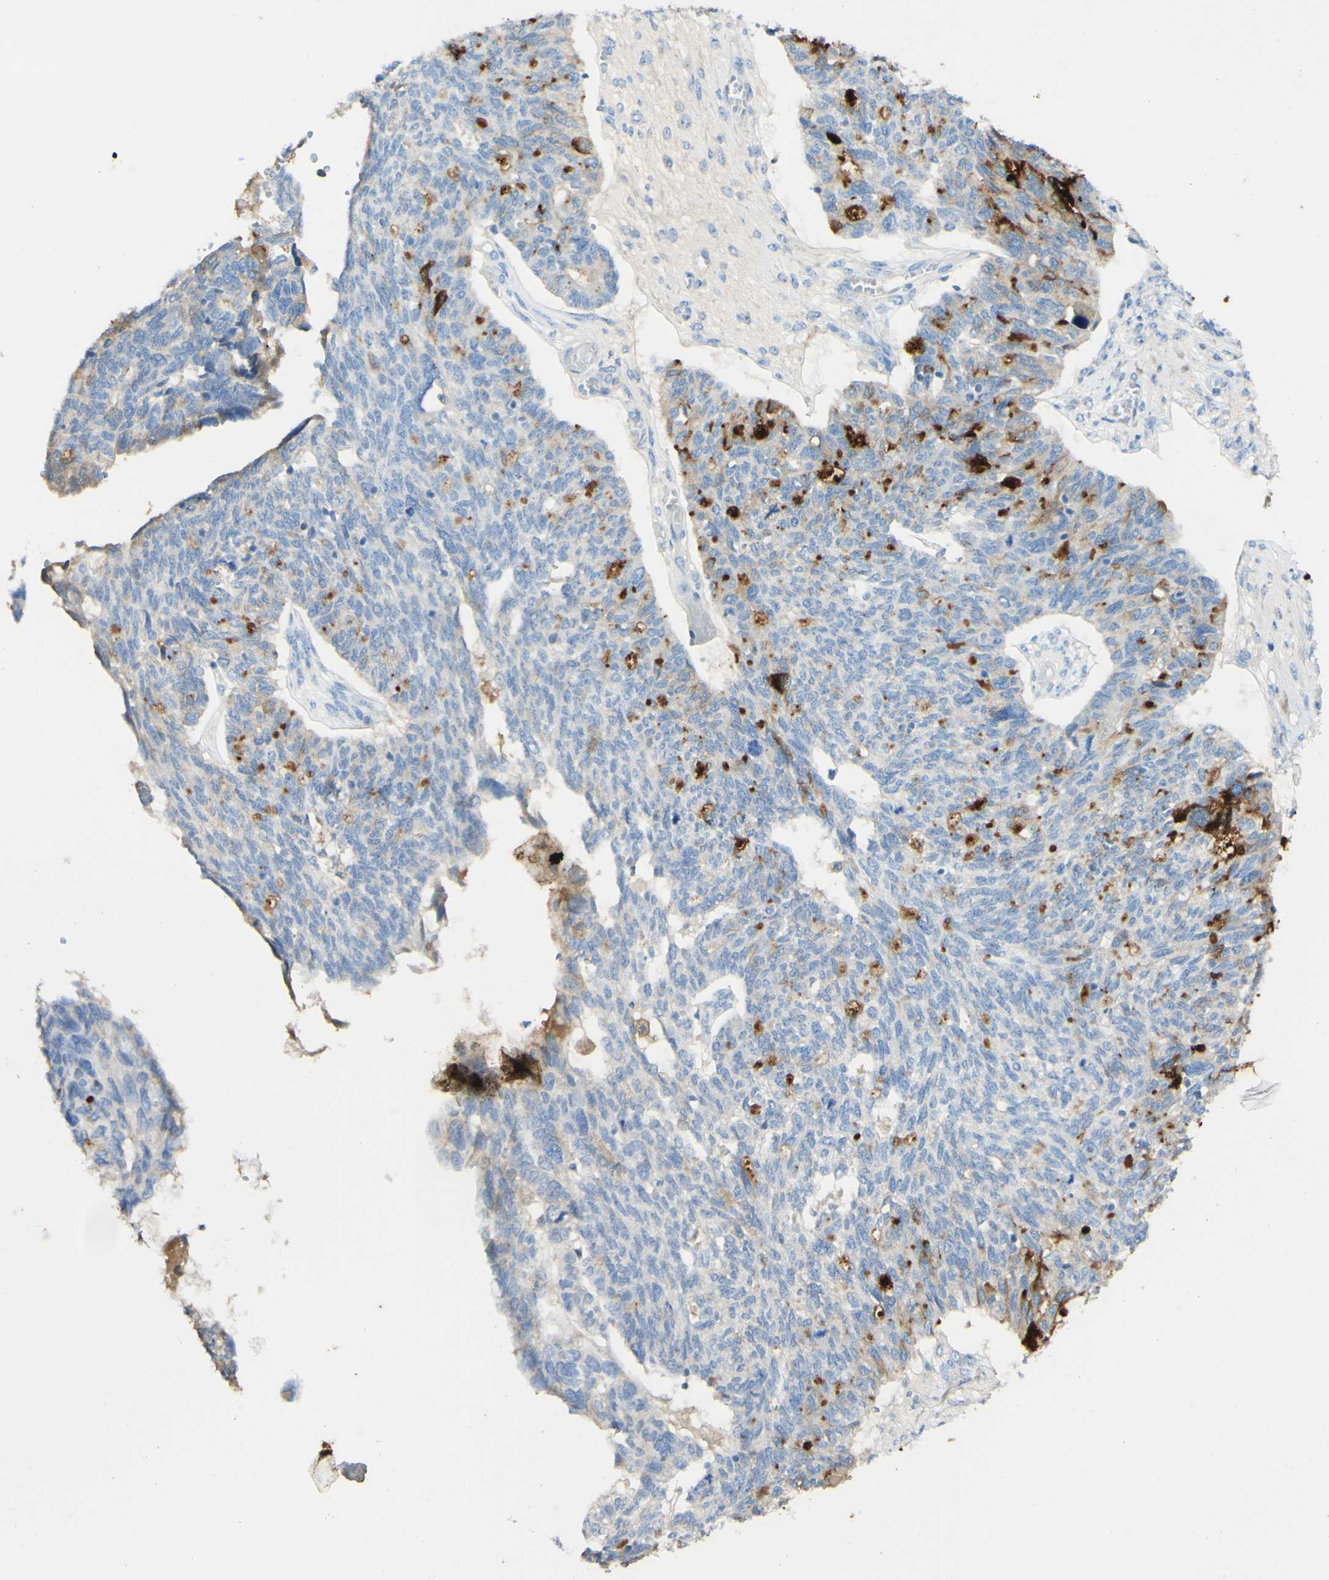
{"staining": {"intensity": "negative", "quantity": "none", "location": "none"}, "tissue": "ovarian cancer", "cell_type": "Tumor cells", "image_type": "cancer", "snomed": [{"axis": "morphology", "description": "Cystadenocarcinoma, serous, NOS"}, {"axis": "topography", "description": "Ovary"}], "caption": "Protein analysis of ovarian cancer shows no significant expression in tumor cells.", "gene": "PIGR", "patient": {"sex": "female", "age": 79}}